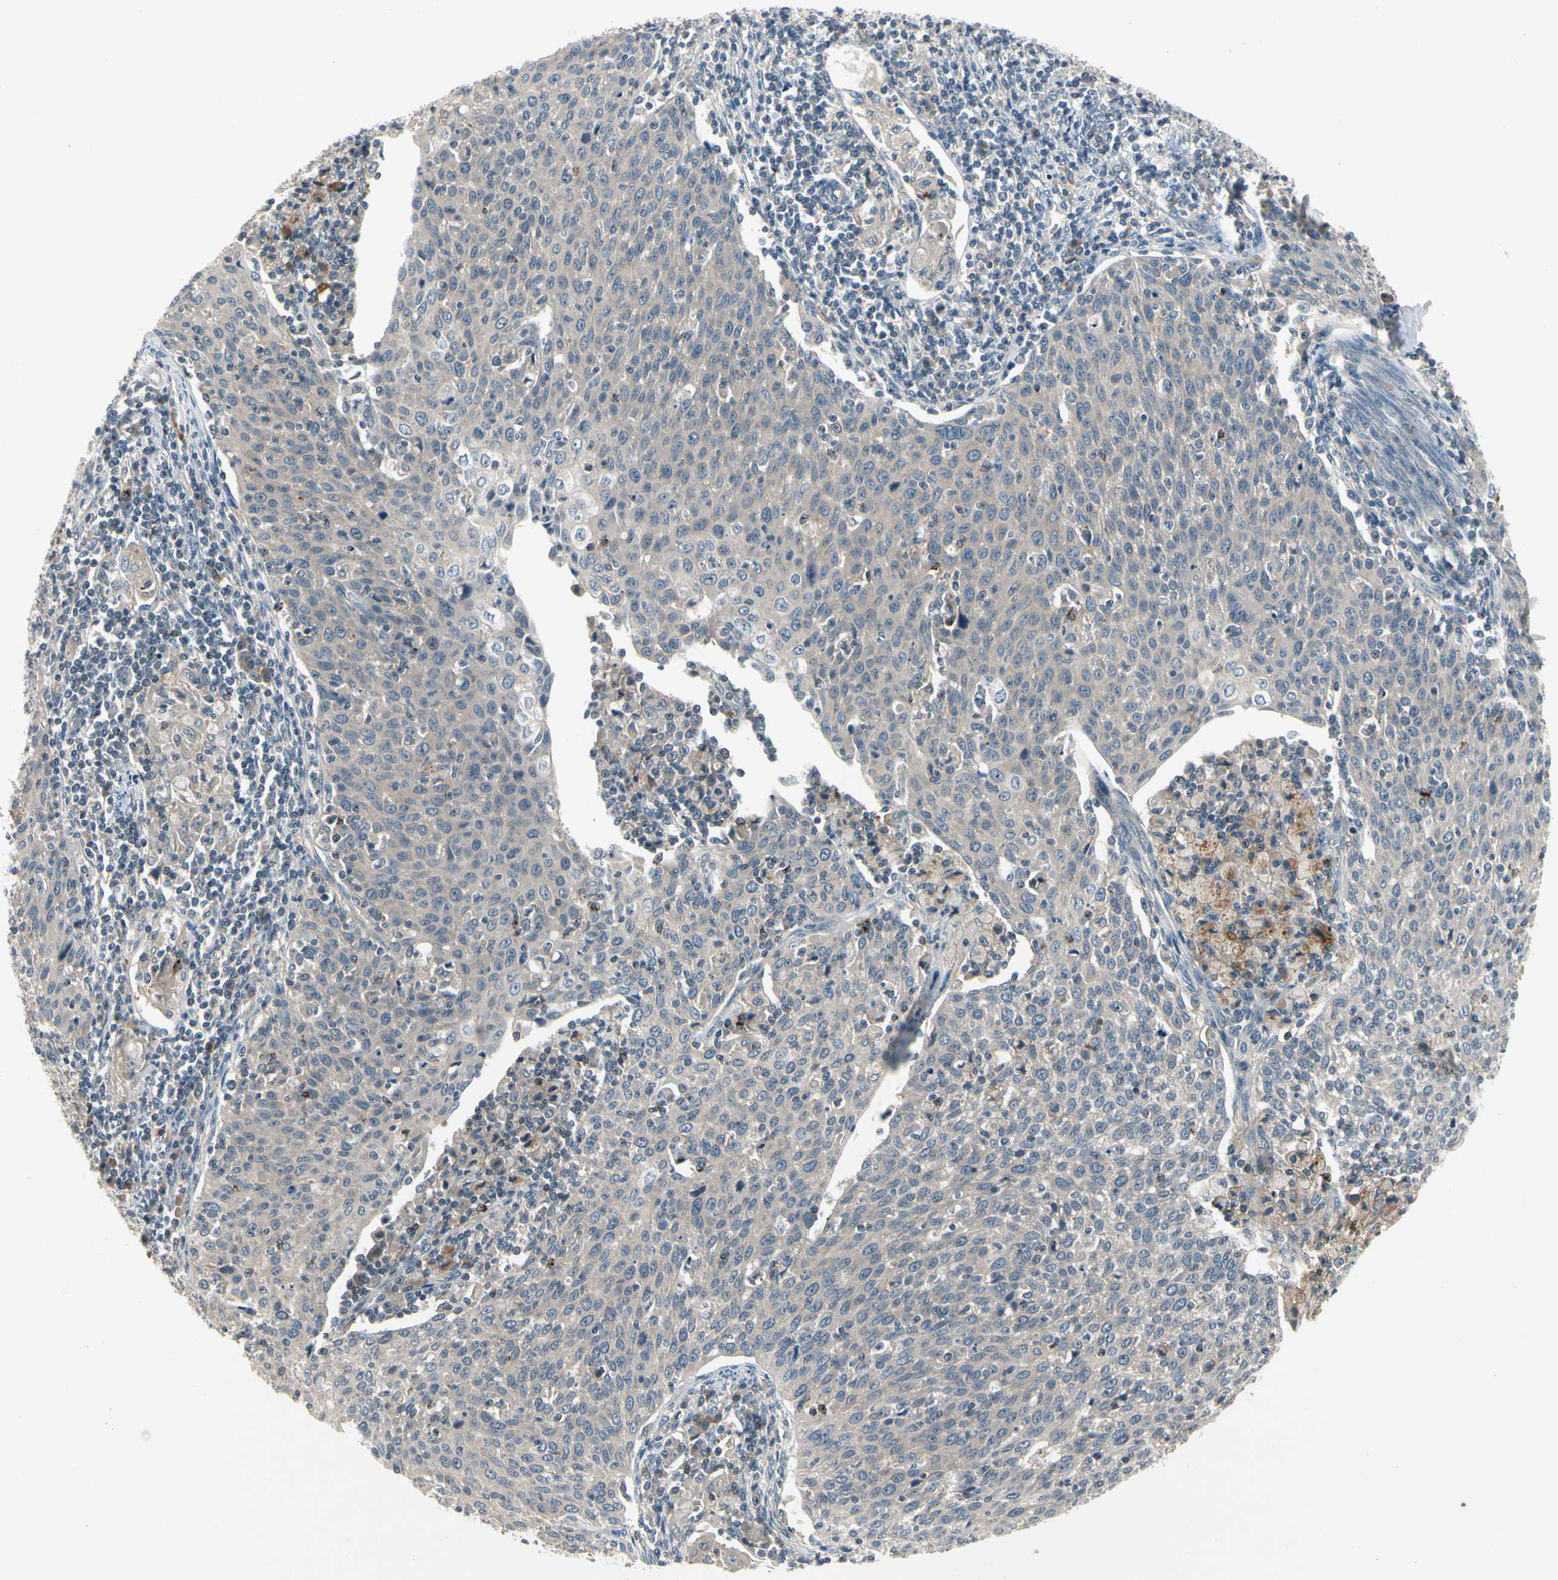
{"staining": {"intensity": "weak", "quantity": "25%-75%", "location": "cytoplasmic/membranous"}, "tissue": "cervical cancer", "cell_type": "Tumor cells", "image_type": "cancer", "snomed": [{"axis": "morphology", "description": "Squamous cell carcinoma, NOS"}, {"axis": "topography", "description": "Cervix"}], "caption": "This micrograph shows cervical cancer stained with IHC to label a protein in brown. The cytoplasmic/membranous of tumor cells show weak positivity for the protein. Nuclei are counter-stained blue.", "gene": "CCL4", "patient": {"sex": "female", "age": 38}}